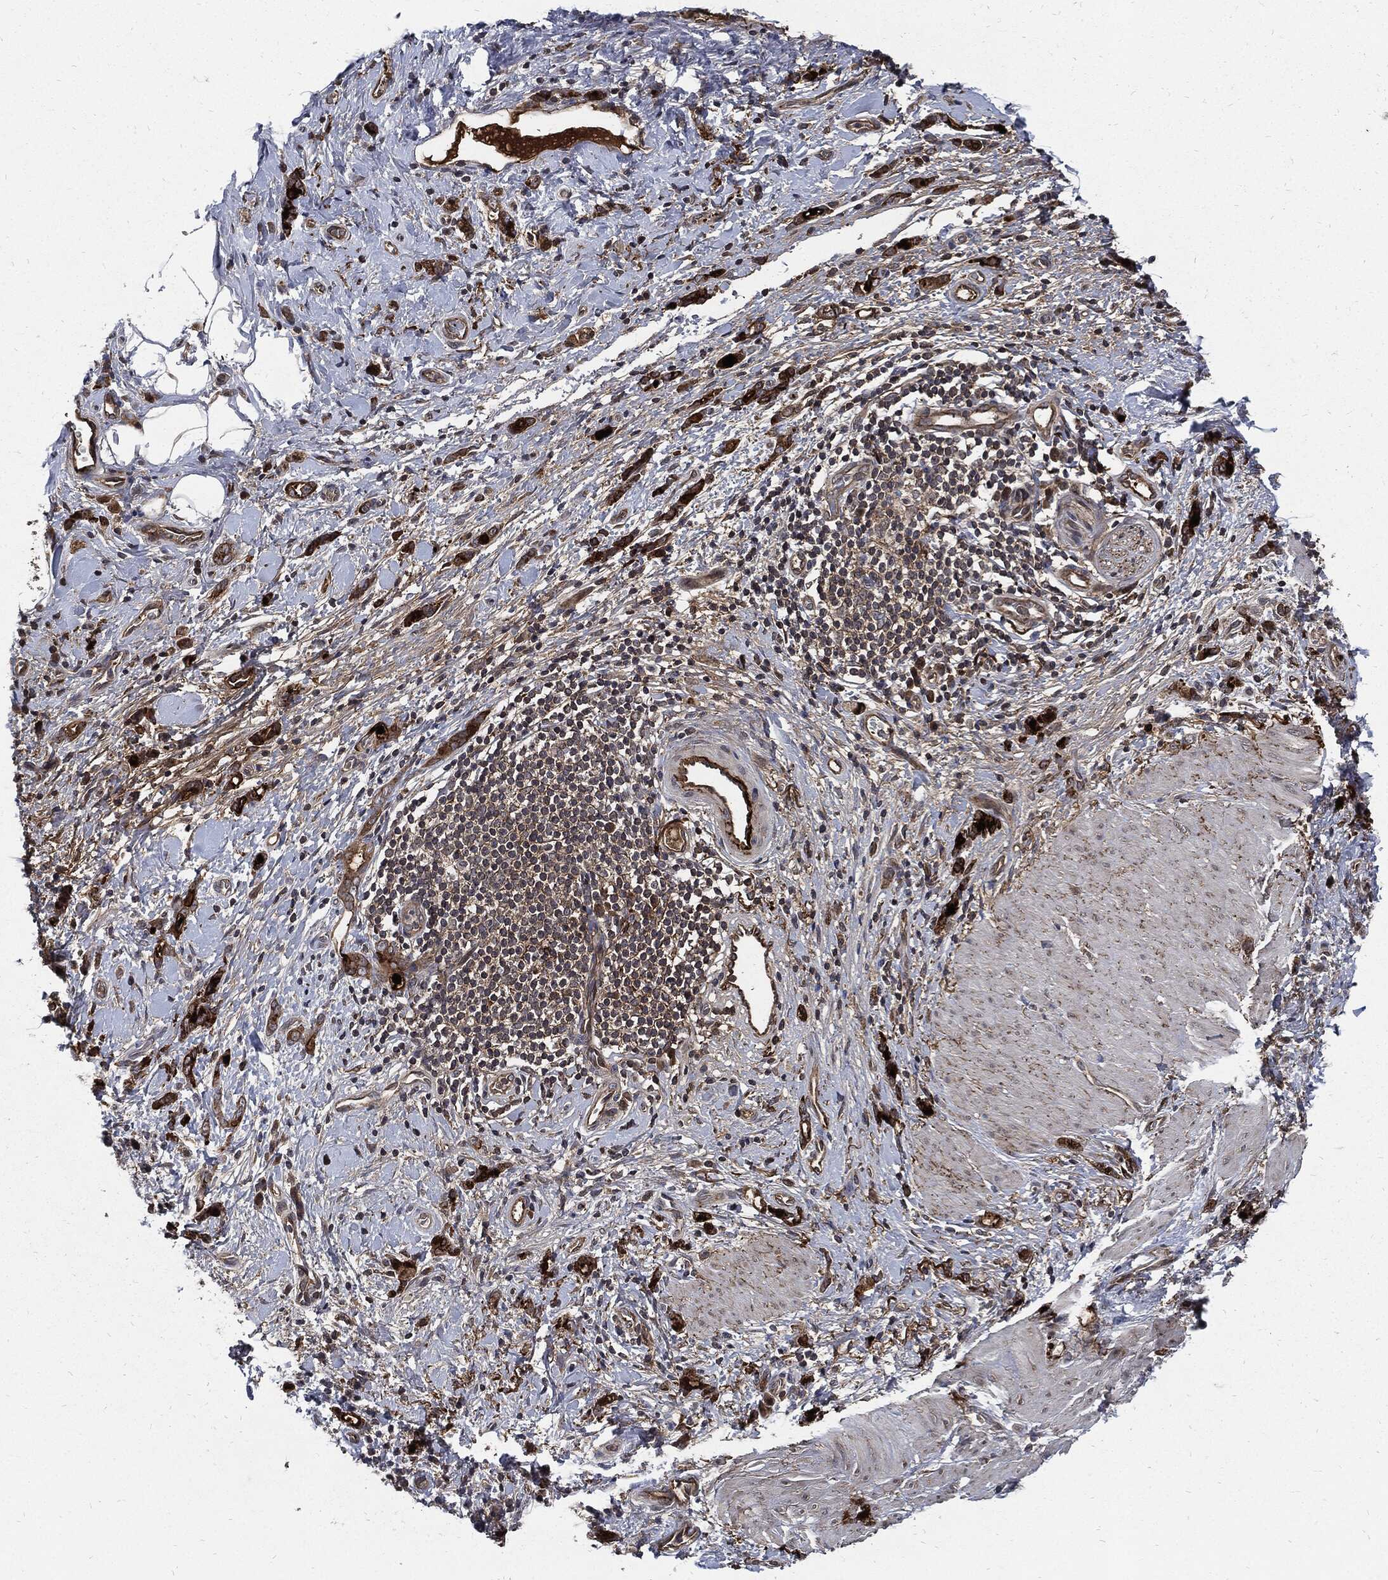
{"staining": {"intensity": "strong", "quantity": "25%-75%", "location": "cytoplasmic/membranous"}, "tissue": "stomach cancer", "cell_type": "Tumor cells", "image_type": "cancer", "snomed": [{"axis": "morphology", "description": "Normal tissue, NOS"}, {"axis": "morphology", "description": "Adenocarcinoma, NOS"}, {"axis": "topography", "description": "Stomach"}], "caption": "High-power microscopy captured an IHC image of adenocarcinoma (stomach), revealing strong cytoplasmic/membranous positivity in approximately 25%-75% of tumor cells.", "gene": "CLU", "patient": {"sex": "male", "age": 67}}